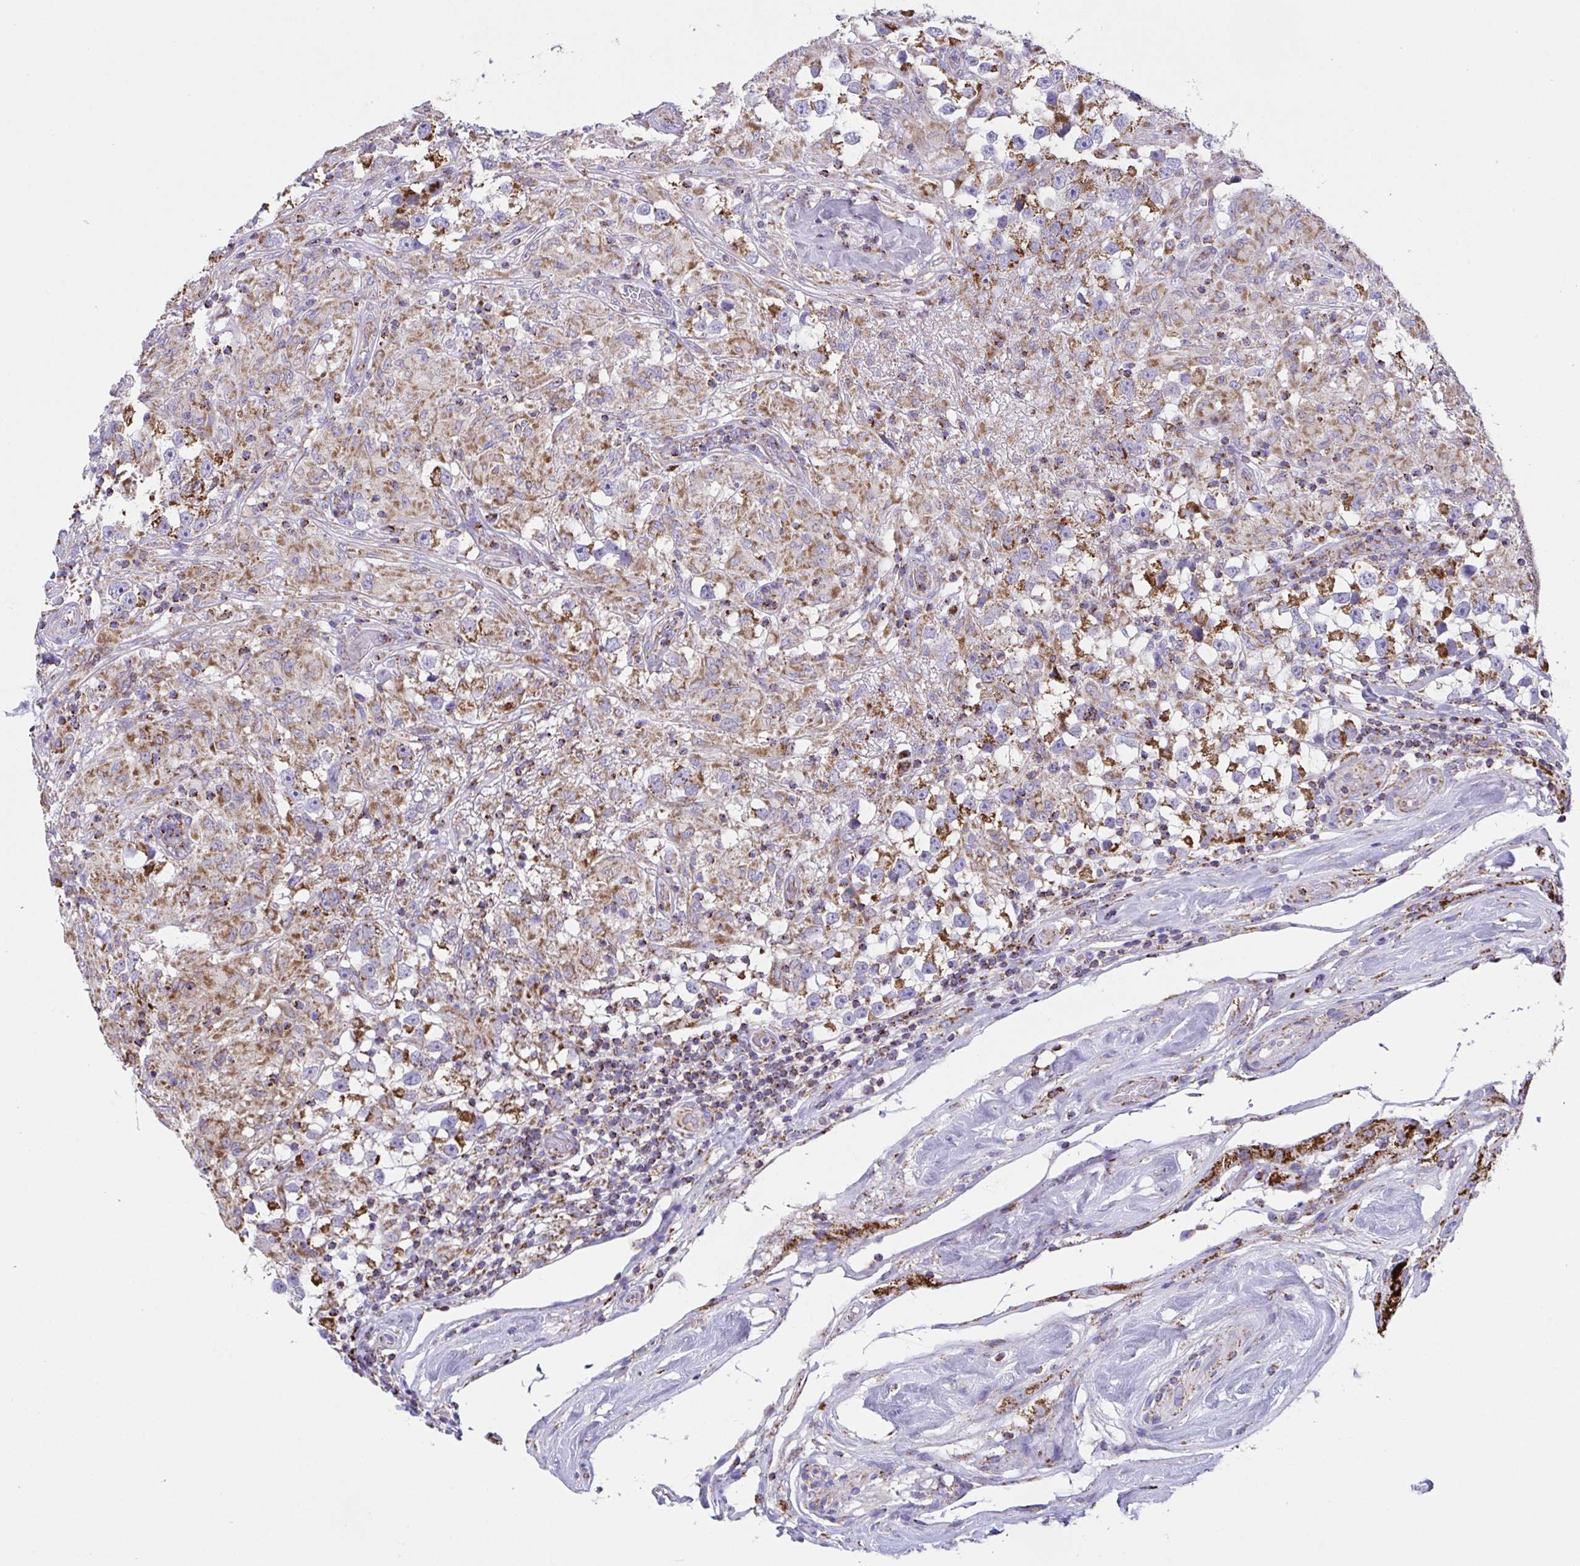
{"staining": {"intensity": "strong", "quantity": ">75%", "location": "cytoplasmic/membranous"}, "tissue": "testis cancer", "cell_type": "Tumor cells", "image_type": "cancer", "snomed": [{"axis": "morphology", "description": "Seminoma, NOS"}, {"axis": "topography", "description": "Testis"}], "caption": "A brown stain labels strong cytoplasmic/membranous positivity of a protein in human testis cancer (seminoma) tumor cells.", "gene": "PCMTD2", "patient": {"sex": "male", "age": 46}}